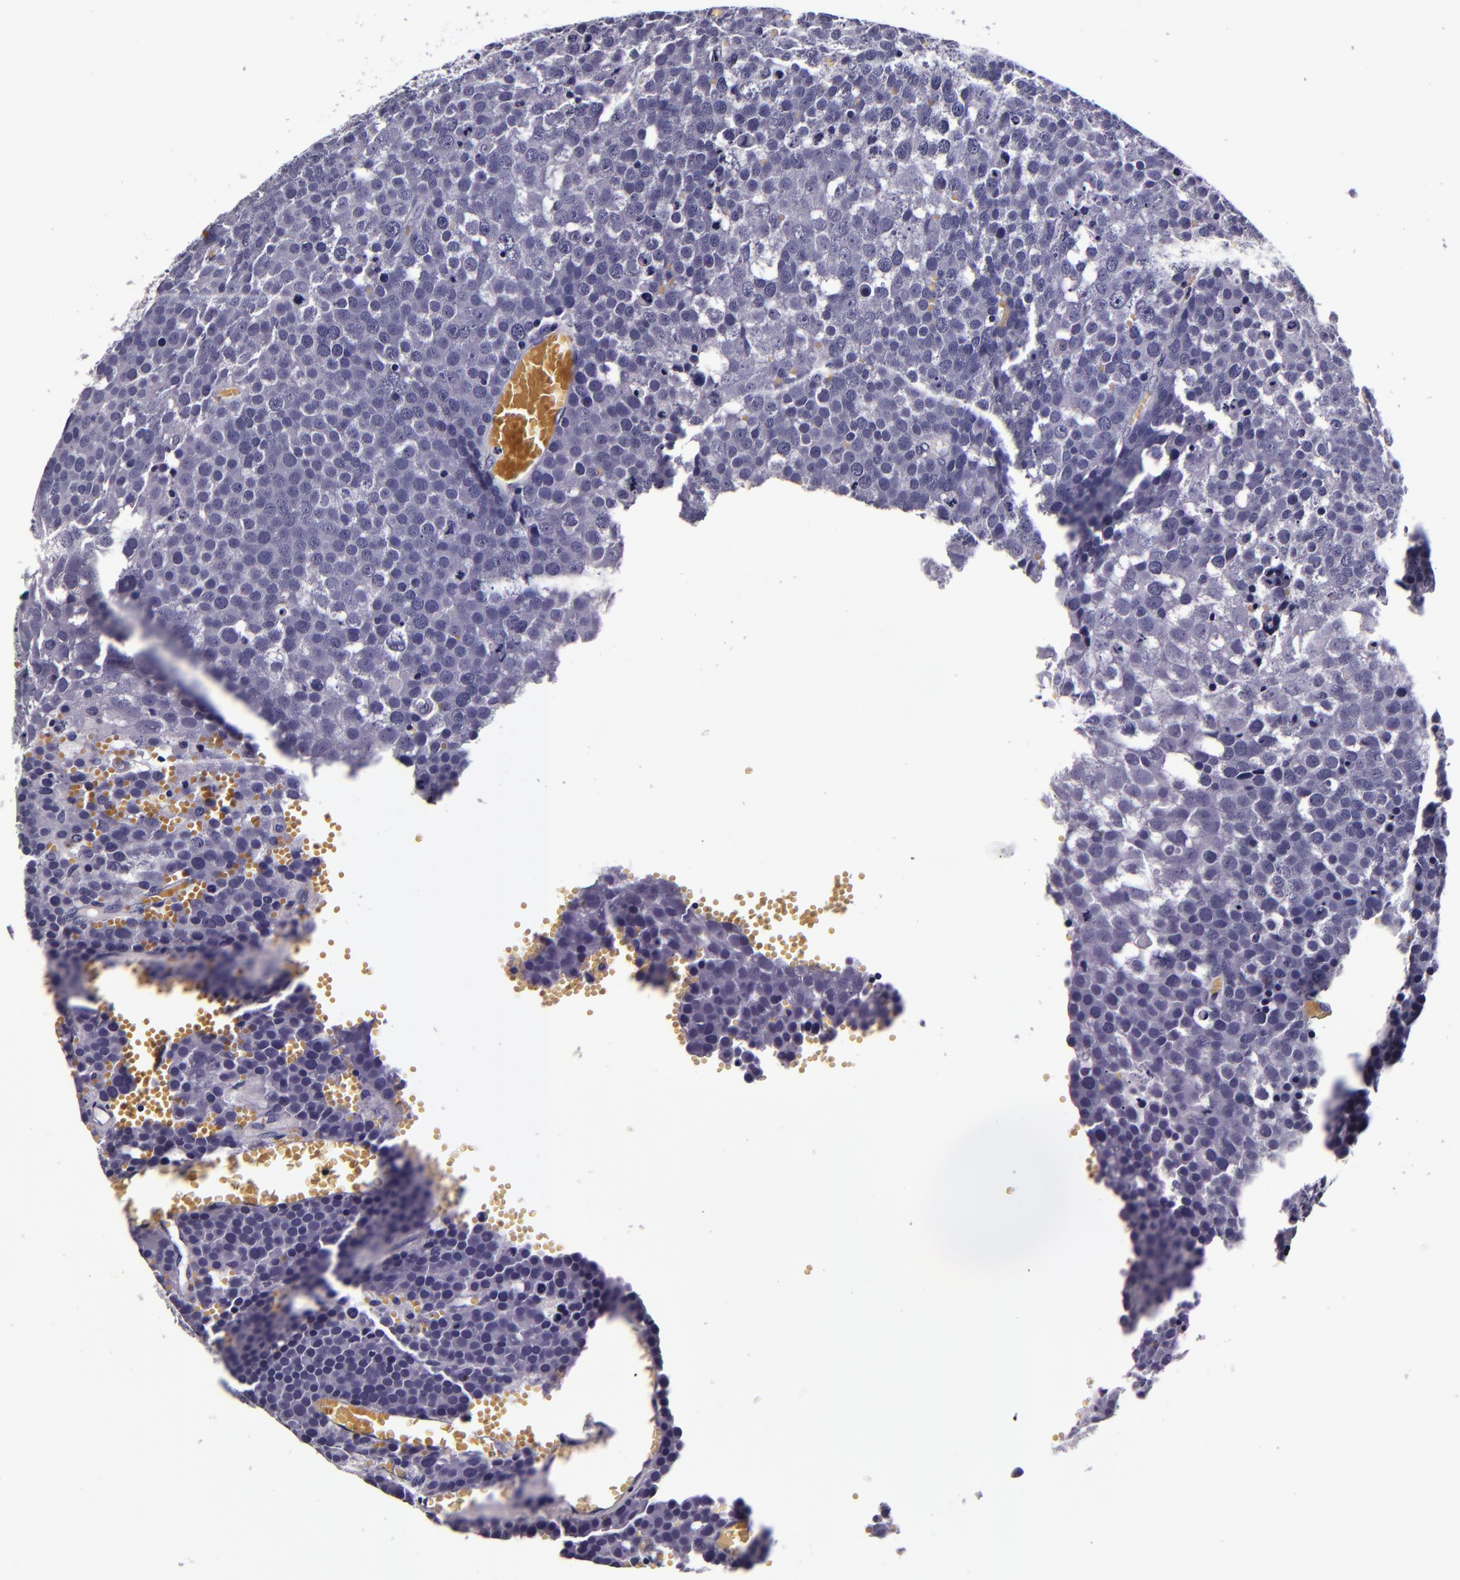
{"staining": {"intensity": "negative", "quantity": "none", "location": "none"}, "tissue": "testis cancer", "cell_type": "Tumor cells", "image_type": "cancer", "snomed": [{"axis": "morphology", "description": "Seminoma, NOS"}, {"axis": "topography", "description": "Testis"}], "caption": "The image exhibits no significant positivity in tumor cells of testis cancer.", "gene": "FBN1", "patient": {"sex": "male", "age": 71}}